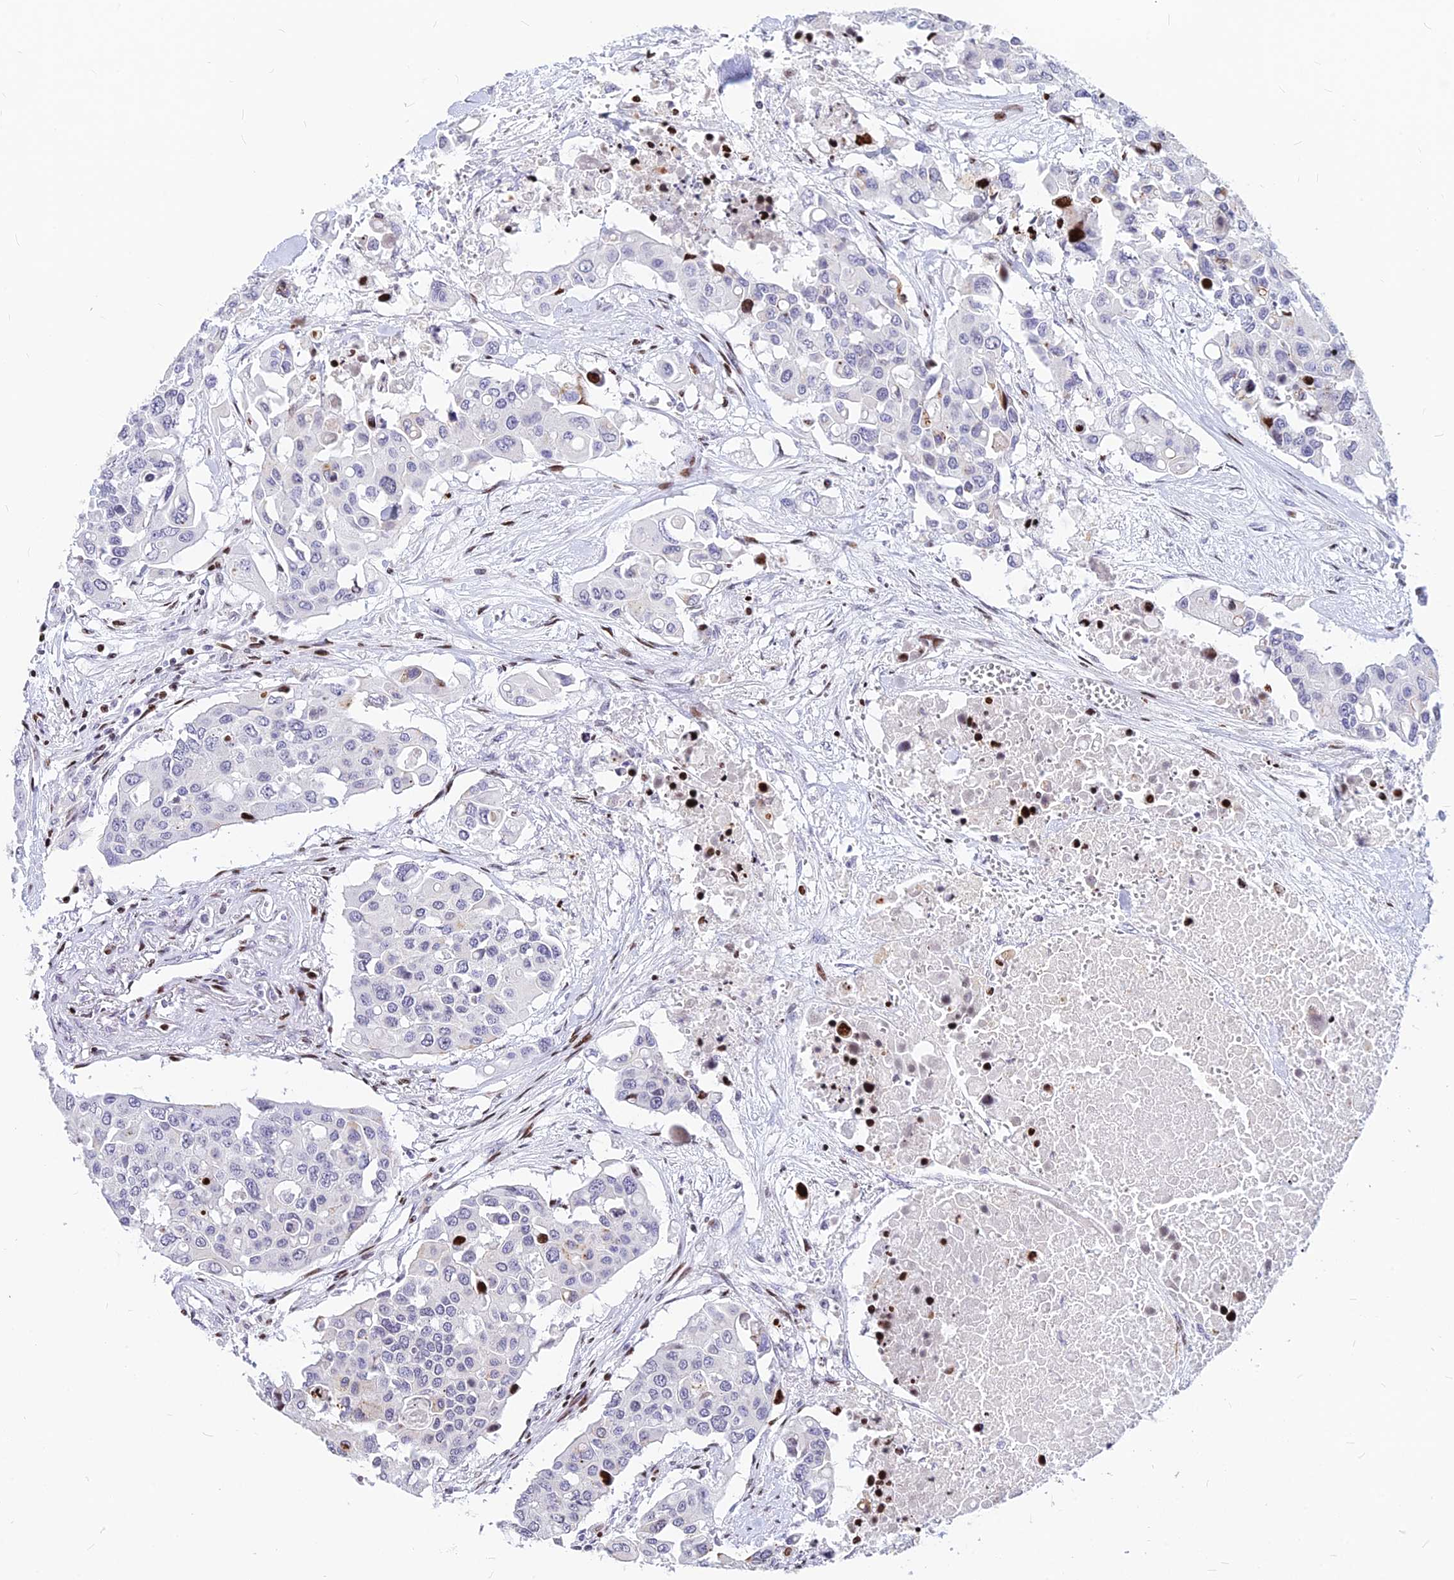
{"staining": {"intensity": "negative", "quantity": "none", "location": "none"}, "tissue": "colorectal cancer", "cell_type": "Tumor cells", "image_type": "cancer", "snomed": [{"axis": "morphology", "description": "Adenocarcinoma, NOS"}, {"axis": "topography", "description": "Colon"}], "caption": "Immunohistochemistry micrograph of human colorectal cancer stained for a protein (brown), which shows no positivity in tumor cells.", "gene": "PRPS1", "patient": {"sex": "male", "age": 77}}